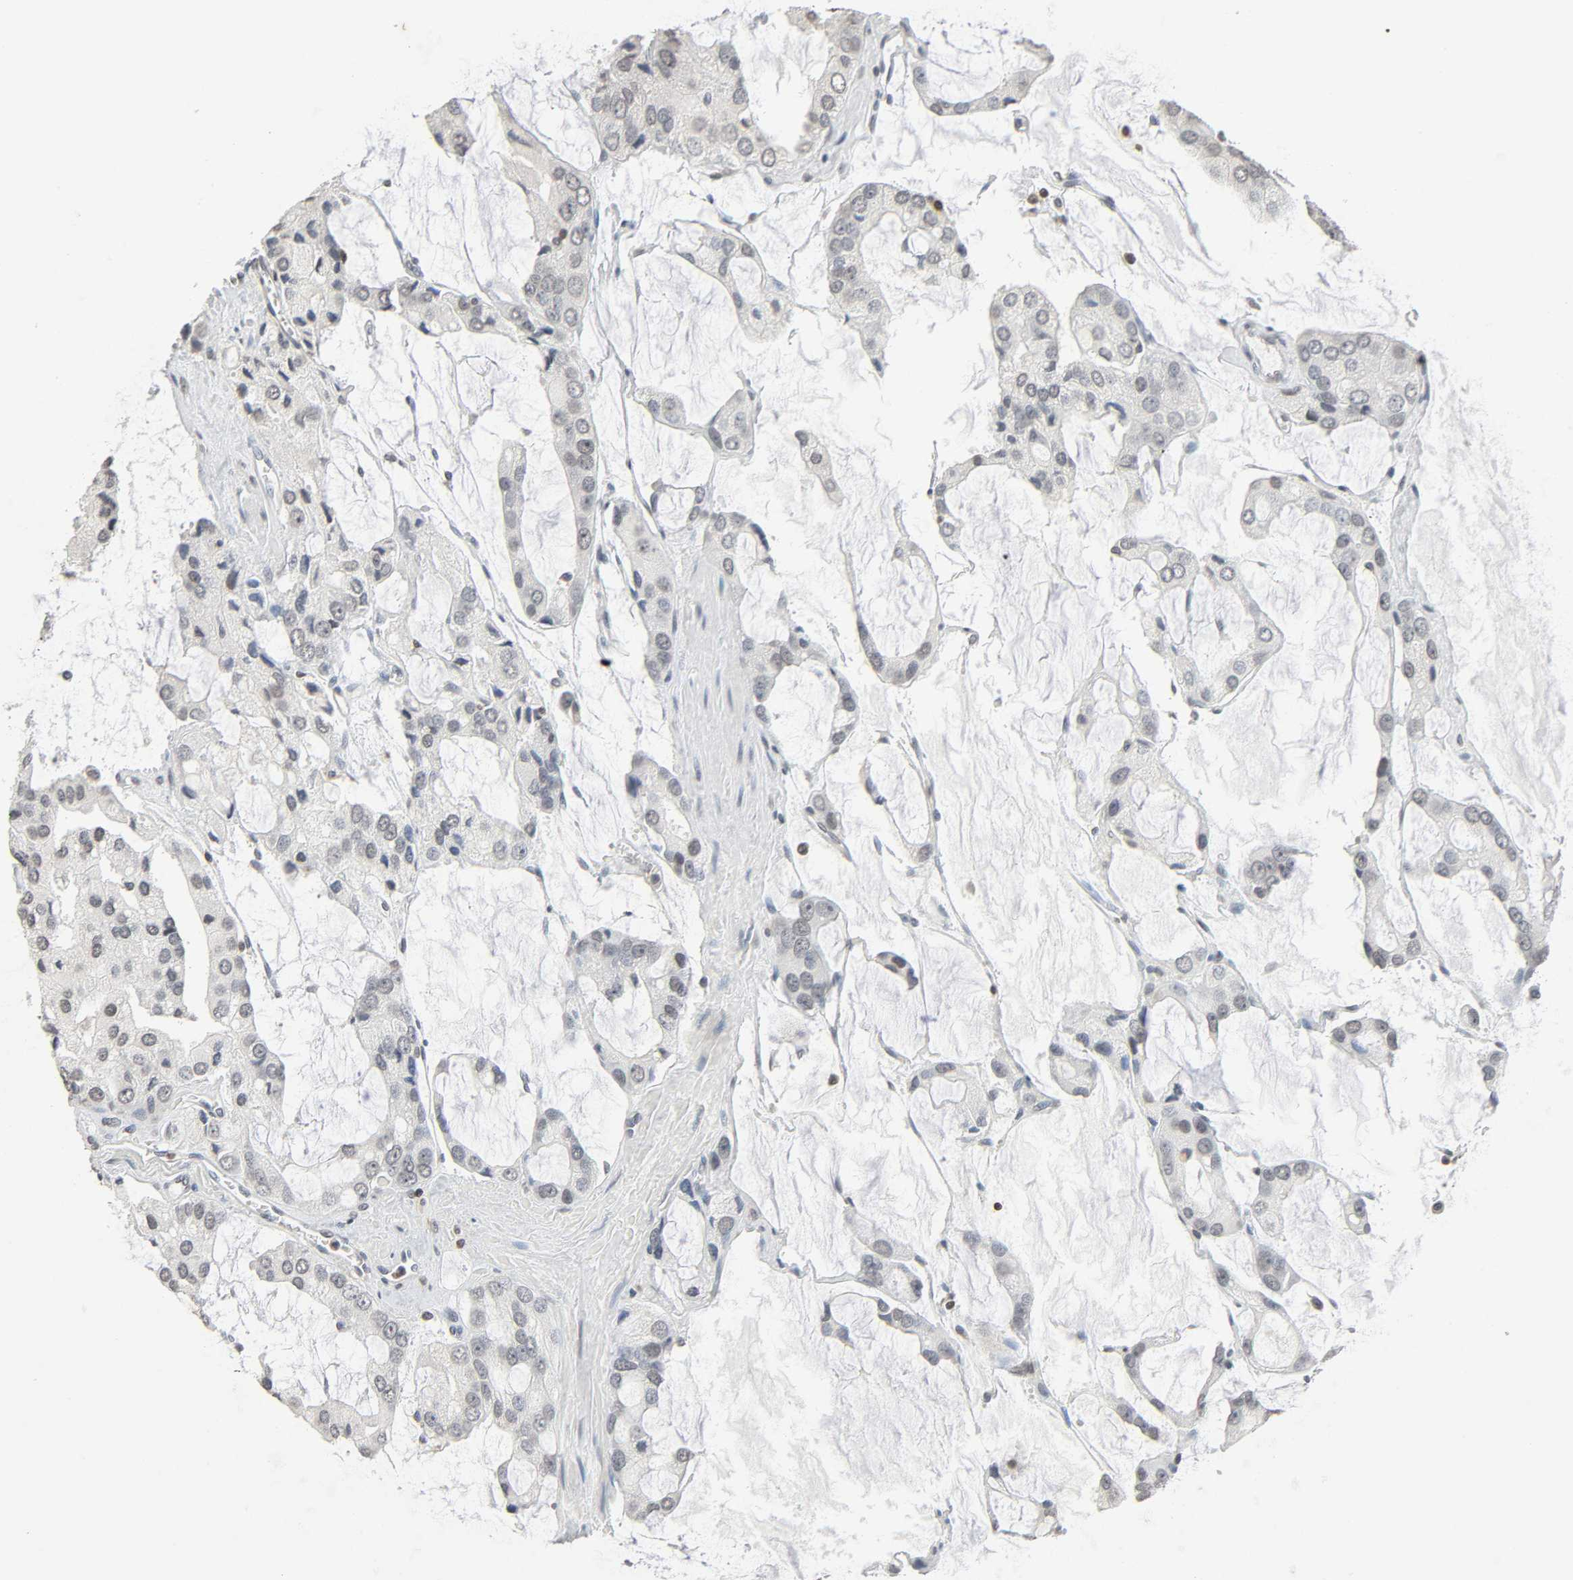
{"staining": {"intensity": "negative", "quantity": "none", "location": "none"}, "tissue": "prostate cancer", "cell_type": "Tumor cells", "image_type": "cancer", "snomed": [{"axis": "morphology", "description": "Adenocarcinoma, High grade"}, {"axis": "topography", "description": "Prostate"}], "caption": "Immunohistochemical staining of human adenocarcinoma (high-grade) (prostate) demonstrates no significant staining in tumor cells. (DAB immunohistochemistry (IHC) visualized using brightfield microscopy, high magnification).", "gene": "STK4", "patient": {"sex": "male", "age": 67}}